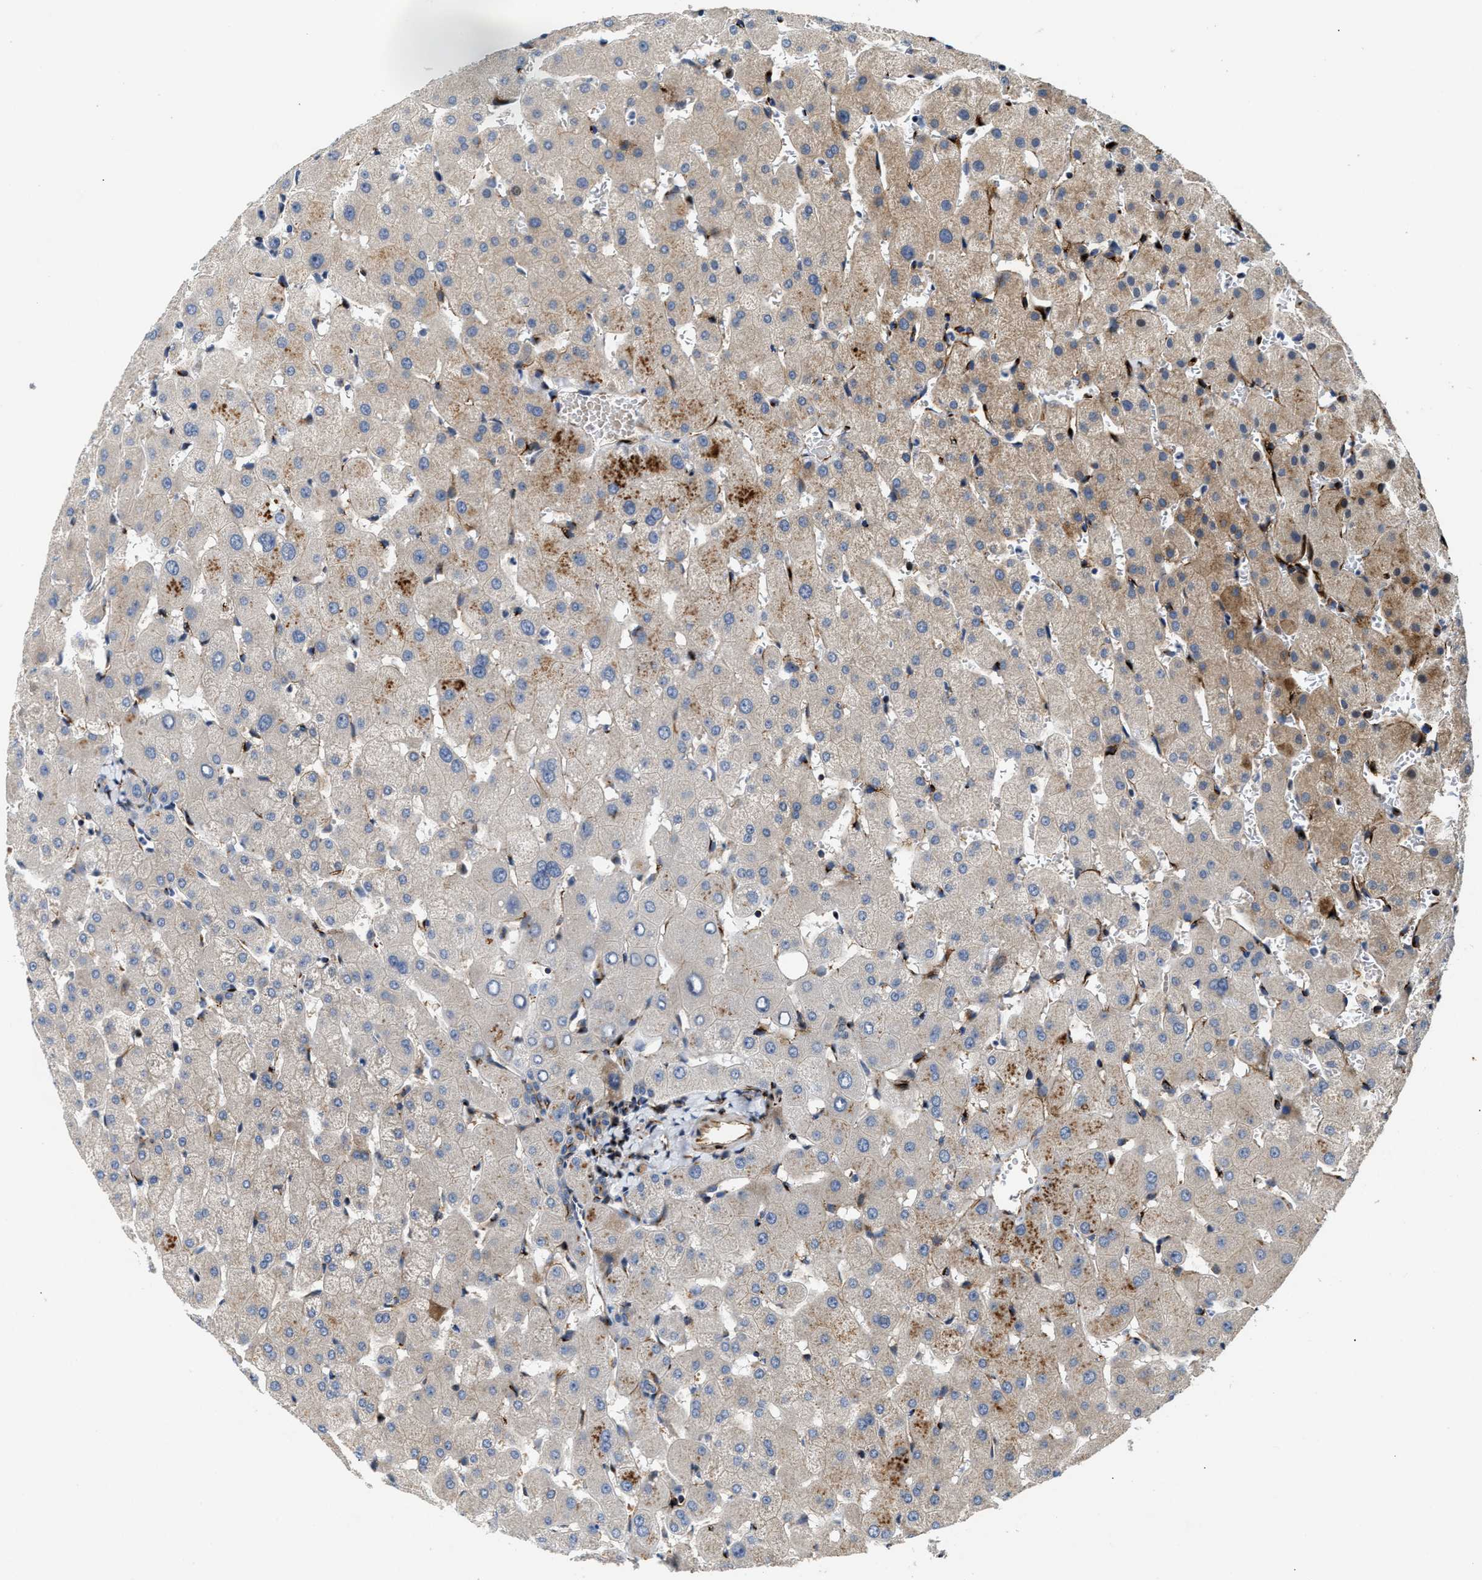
{"staining": {"intensity": "negative", "quantity": "none", "location": "none"}, "tissue": "liver", "cell_type": "Cholangiocytes", "image_type": "normal", "snomed": [{"axis": "morphology", "description": "Normal tissue, NOS"}, {"axis": "topography", "description": "Liver"}], "caption": "High power microscopy histopathology image of an IHC image of unremarkable liver, revealing no significant staining in cholangiocytes. (DAB immunohistochemistry visualized using brightfield microscopy, high magnification).", "gene": "IL17RC", "patient": {"sex": "female", "age": 63}}